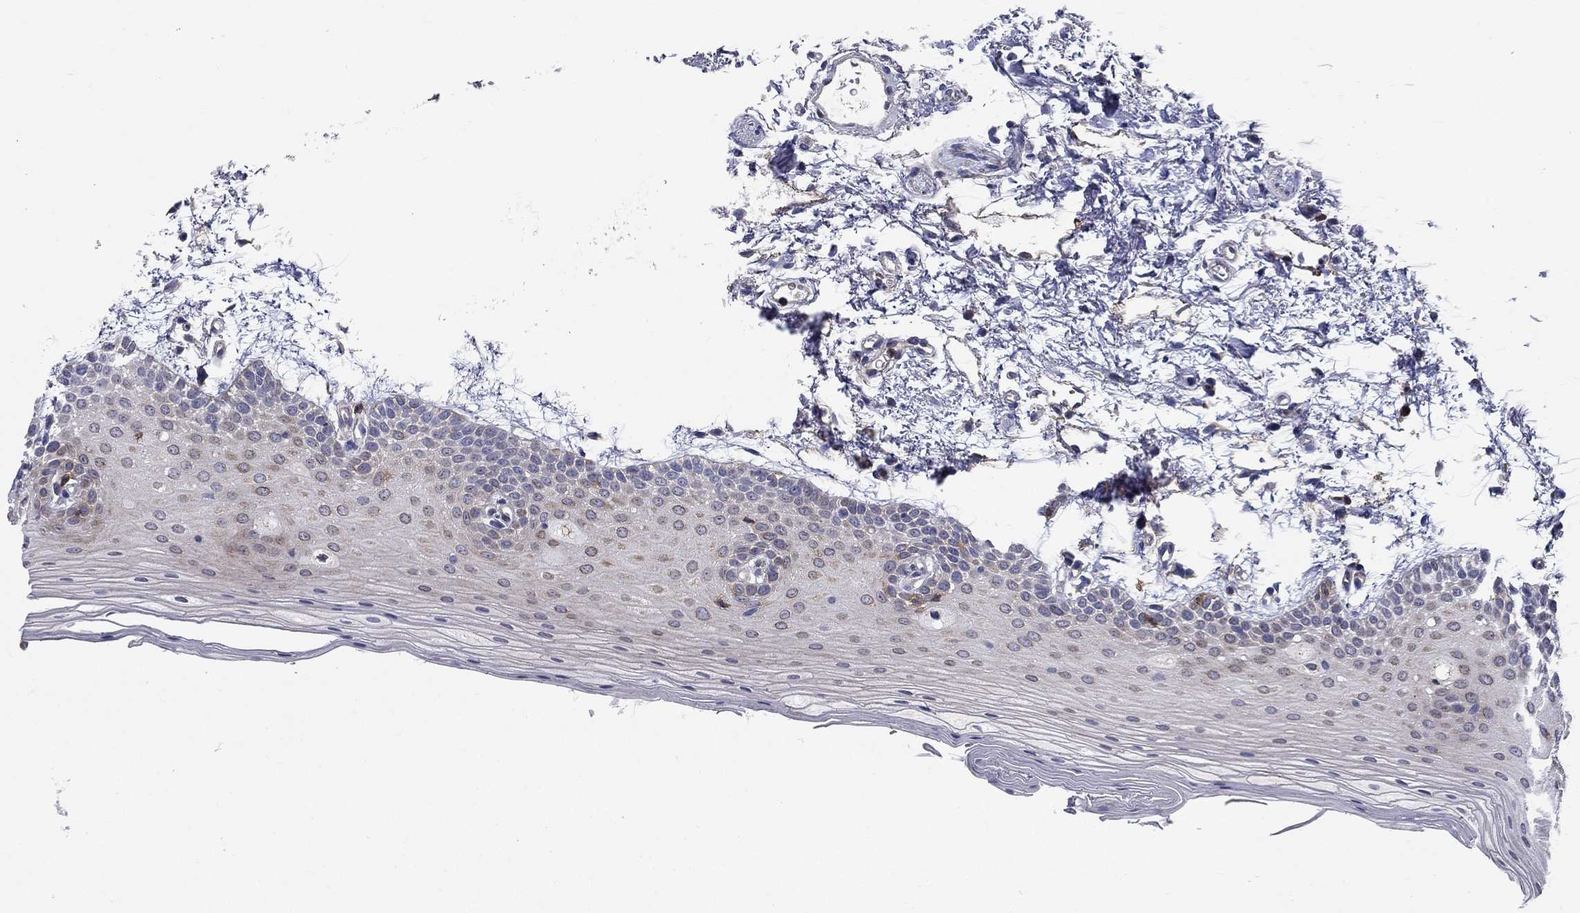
{"staining": {"intensity": "weak", "quantity": "<25%", "location": "cytoplasmic/membranous"}, "tissue": "oral mucosa", "cell_type": "Squamous epithelial cells", "image_type": "normal", "snomed": [{"axis": "morphology", "description": "Normal tissue, NOS"}, {"axis": "topography", "description": "Oral tissue"}, {"axis": "topography", "description": "Tounge, NOS"}], "caption": "Immunohistochemical staining of unremarkable human oral mucosa displays no significant positivity in squamous epithelial cells.", "gene": "SIT1", "patient": {"sex": "female", "age": 86}}